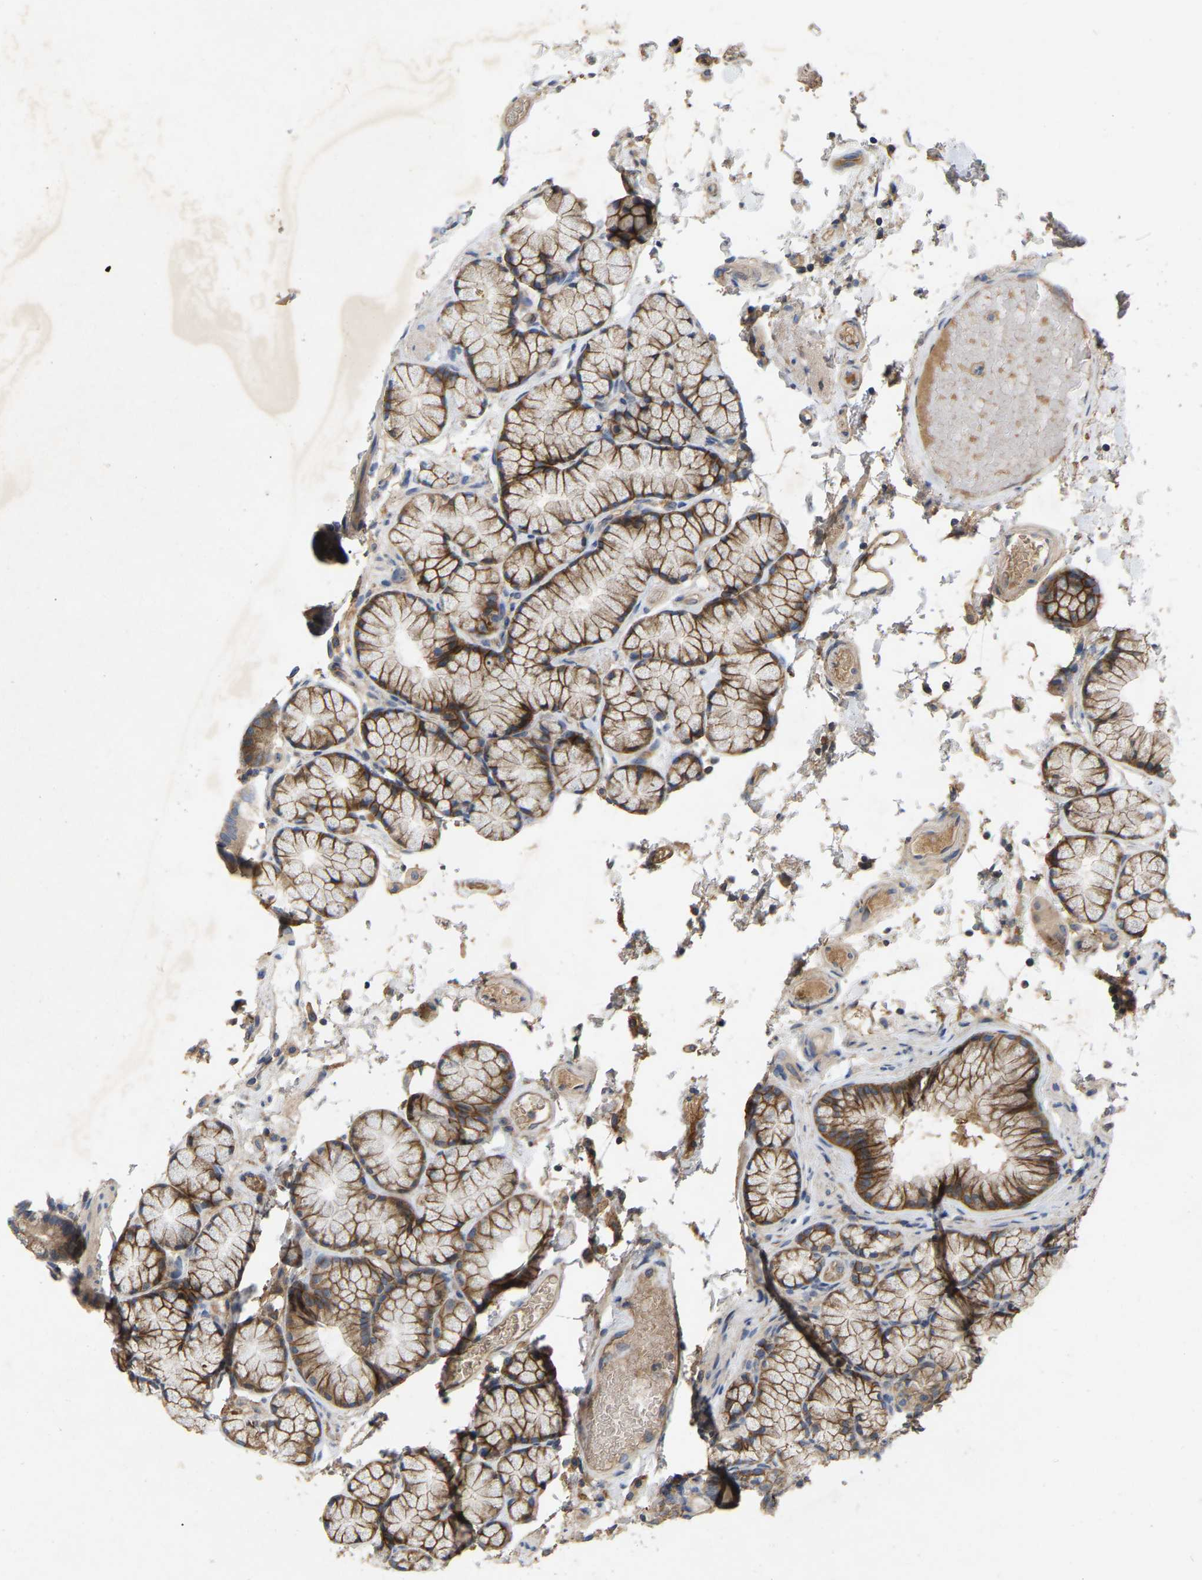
{"staining": {"intensity": "moderate", "quantity": "25%-75%", "location": "cytoplasmic/membranous"}, "tissue": "duodenum", "cell_type": "Glandular cells", "image_type": "normal", "snomed": [{"axis": "morphology", "description": "Normal tissue, NOS"}, {"axis": "topography", "description": "Small intestine, NOS"}], "caption": "This histopathology image displays IHC staining of benign duodenum, with medium moderate cytoplasmic/membranous expression in about 25%-75% of glandular cells.", "gene": "LPAR2", "patient": {"sex": "female", "age": 71}}